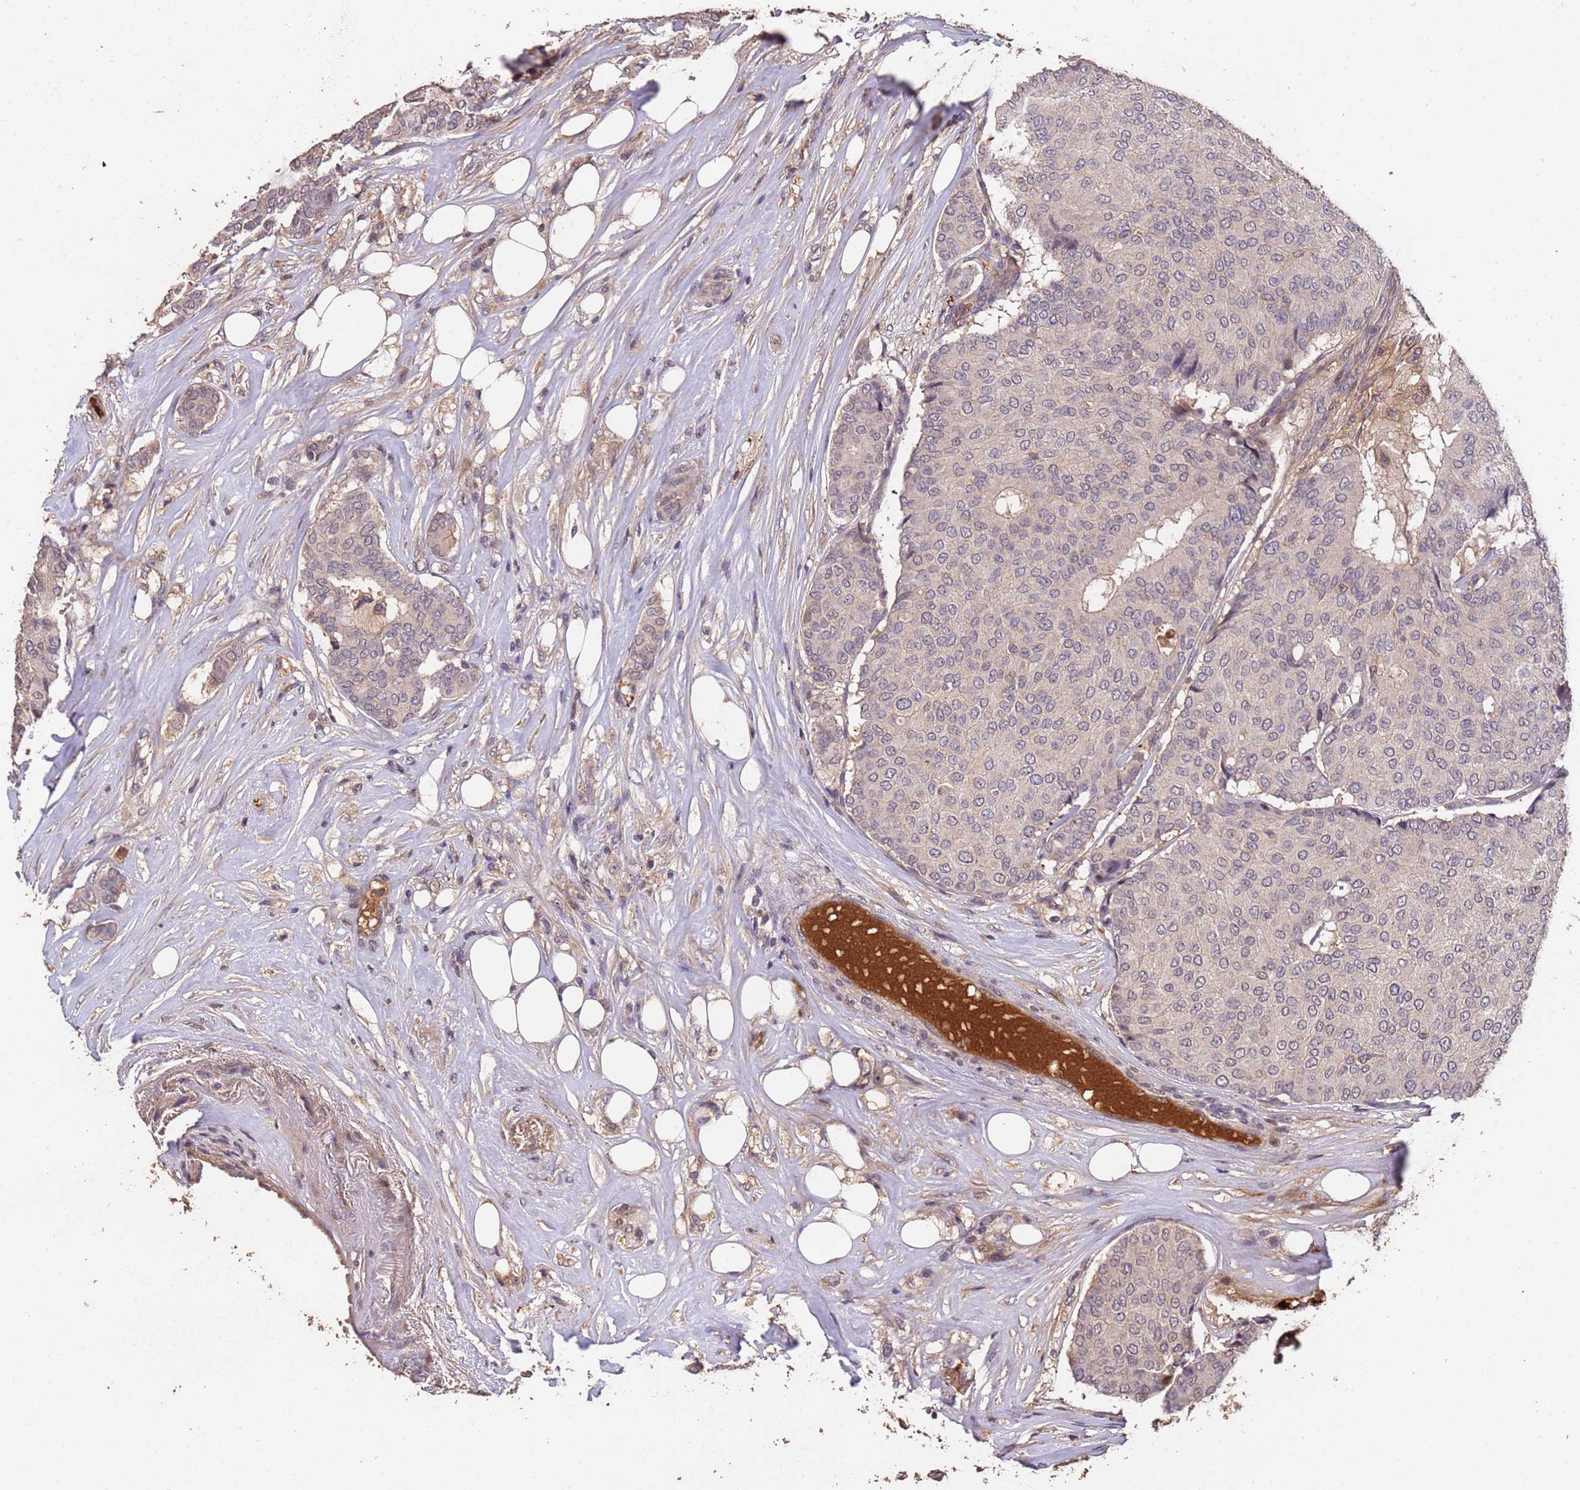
{"staining": {"intensity": "negative", "quantity": "none", "location": "none"}, "tissue": "breast cancer", "cell_type": "Tumor cells", "image_type": "cancer", "snomed": [{"axis": "morphology", "description": "Duct carcinoma"}, {"axis": "topography", "description": "Breast"}], "caption": "Photomicrograph shows no significant protein expression in tumor cells of breast cancer. (Brightfield microscopy of DAB immunohistochemistry (IHC) at high magnification).", "gene": "CCDC184", "patient": {"sex": "female", "age": 75}}